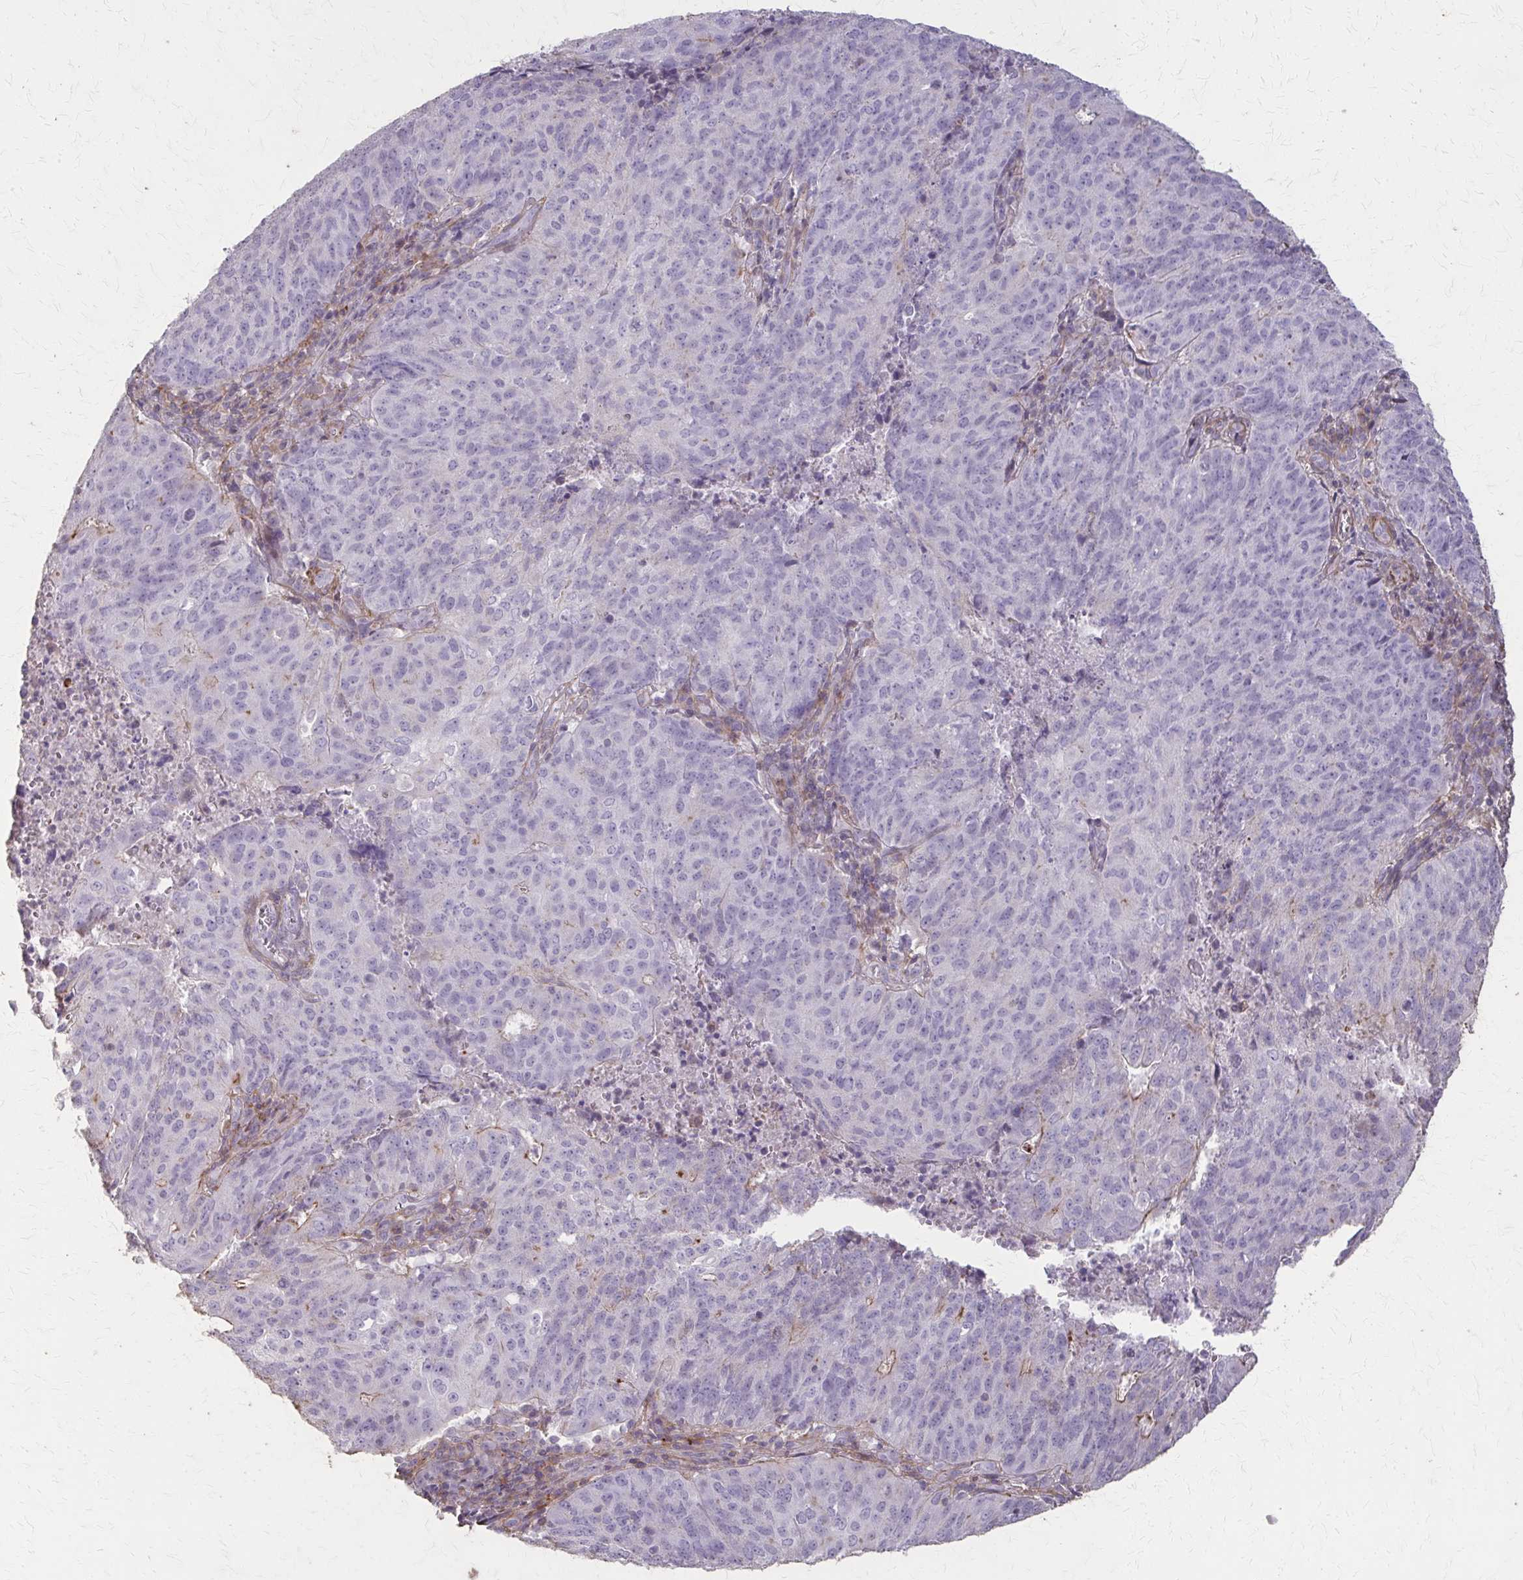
{"staining": {"intensity": "negative", "quantity": "none", "location": "none"}, "tissue": "endometrial cancer", "cell_type": "Tumor cells", "image_type": "cancer", "snomed": [{"axis": "morphology", "description": "Adenocarcinoma, NOS"}, {"axis": "topography", "description": "Endometrium"}], "caption": "Adenocarcinoma (endometrial) was stained to show a protein in brown. There is no significant positivity in tumor cells.", "gene": "TENM4", "patient": {"sex": "female", "age": 82}}